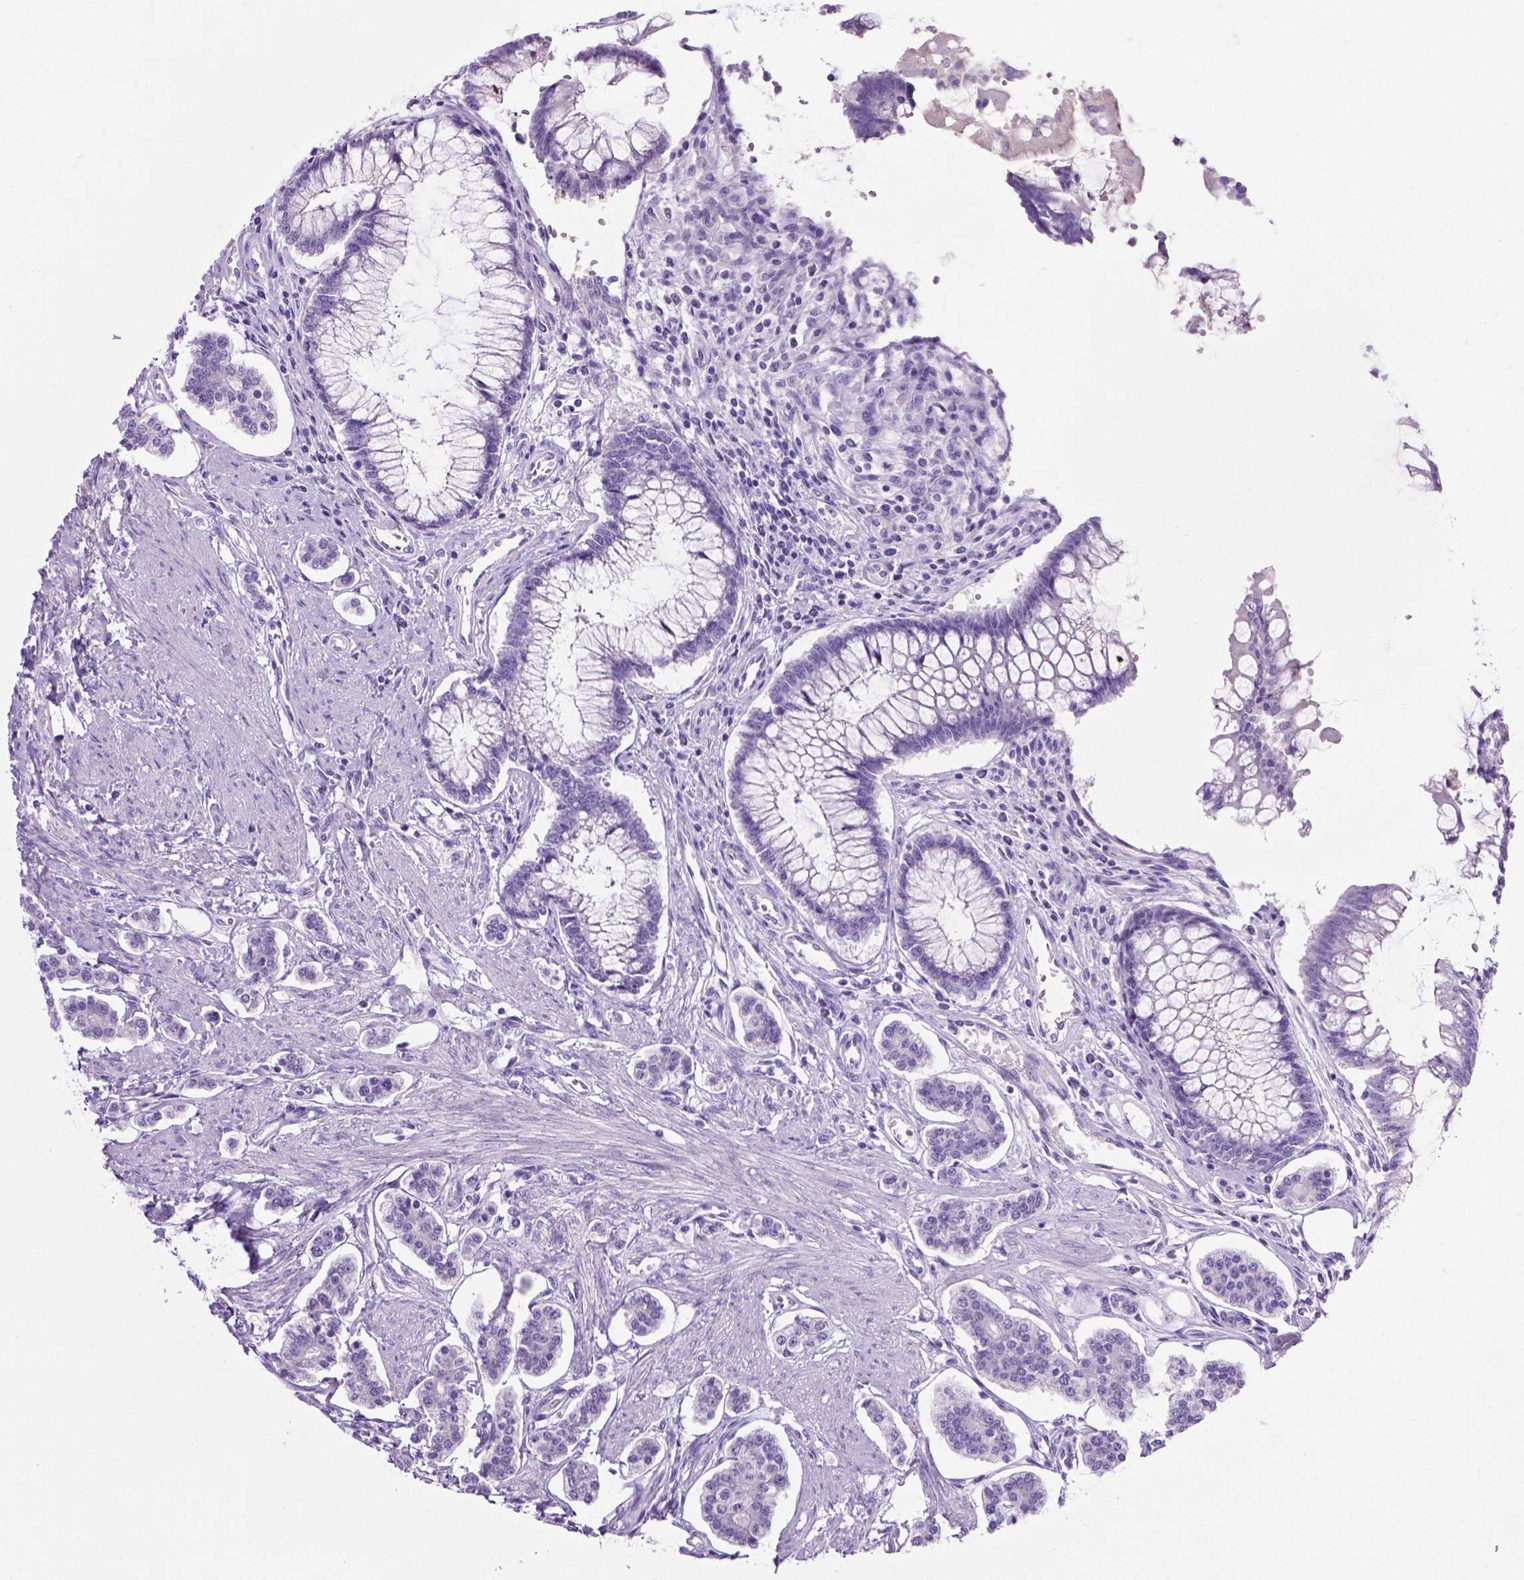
{"staining": {"intensity": "negative", "quantity": "none", "location": "none"}, "tissue": "carcinoid", "cell_type": "Tumor cells", "image_type": "cancer", "snomed": [{"axis": "morphology", "description": "Carcinoid, malignant, NOS"}, {"axis": "topography", "description": "Small intestine"}], "caption": "This is an immunohistochemistry micrograph of human carcinoid. There is no positivity in tumor cells.", "gene": "LELP1", "patient": {"sex": "female", "age": 65}}